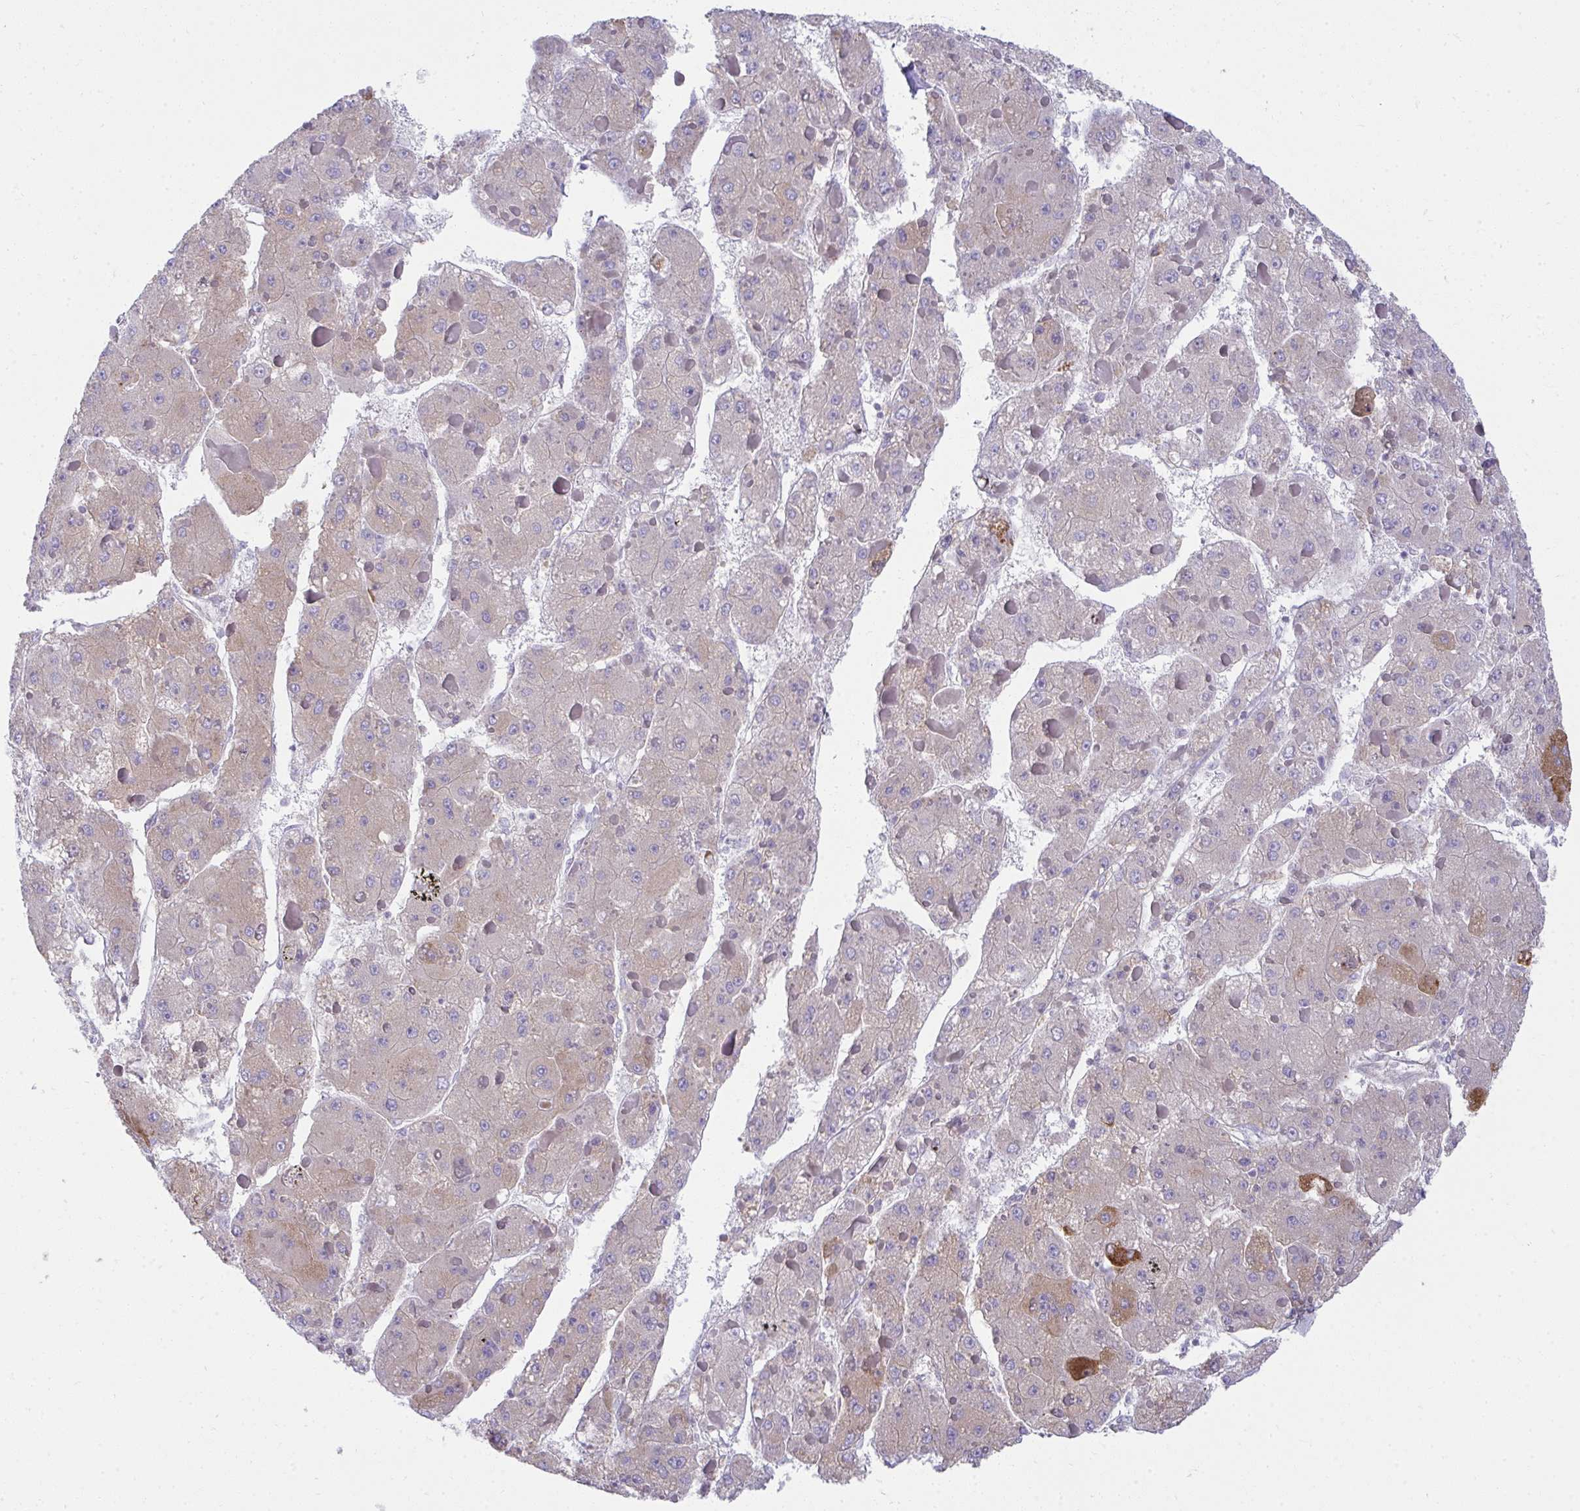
{"staining": {"intensity": "moderate", "quantity": "<25%", "location": "cytoplasmic/membranous"}, "tissue": "liver cancer", "cell_type": "Tumor cells", "image_type": "cancer", "snomed": [{"axis": "morphology", "description": "Carcinoma, Hepatocellular, NOS"}, {"axis": "topography", "description": "Liver"}], "caption": "A brown stain shows moderate cytoplasmic/membranous expression of a protein in liver cancer (hepatocellular carcinoma) tumor cells.", "gene": "FASLG", "patient": {"sex": "female", "age": 73}}